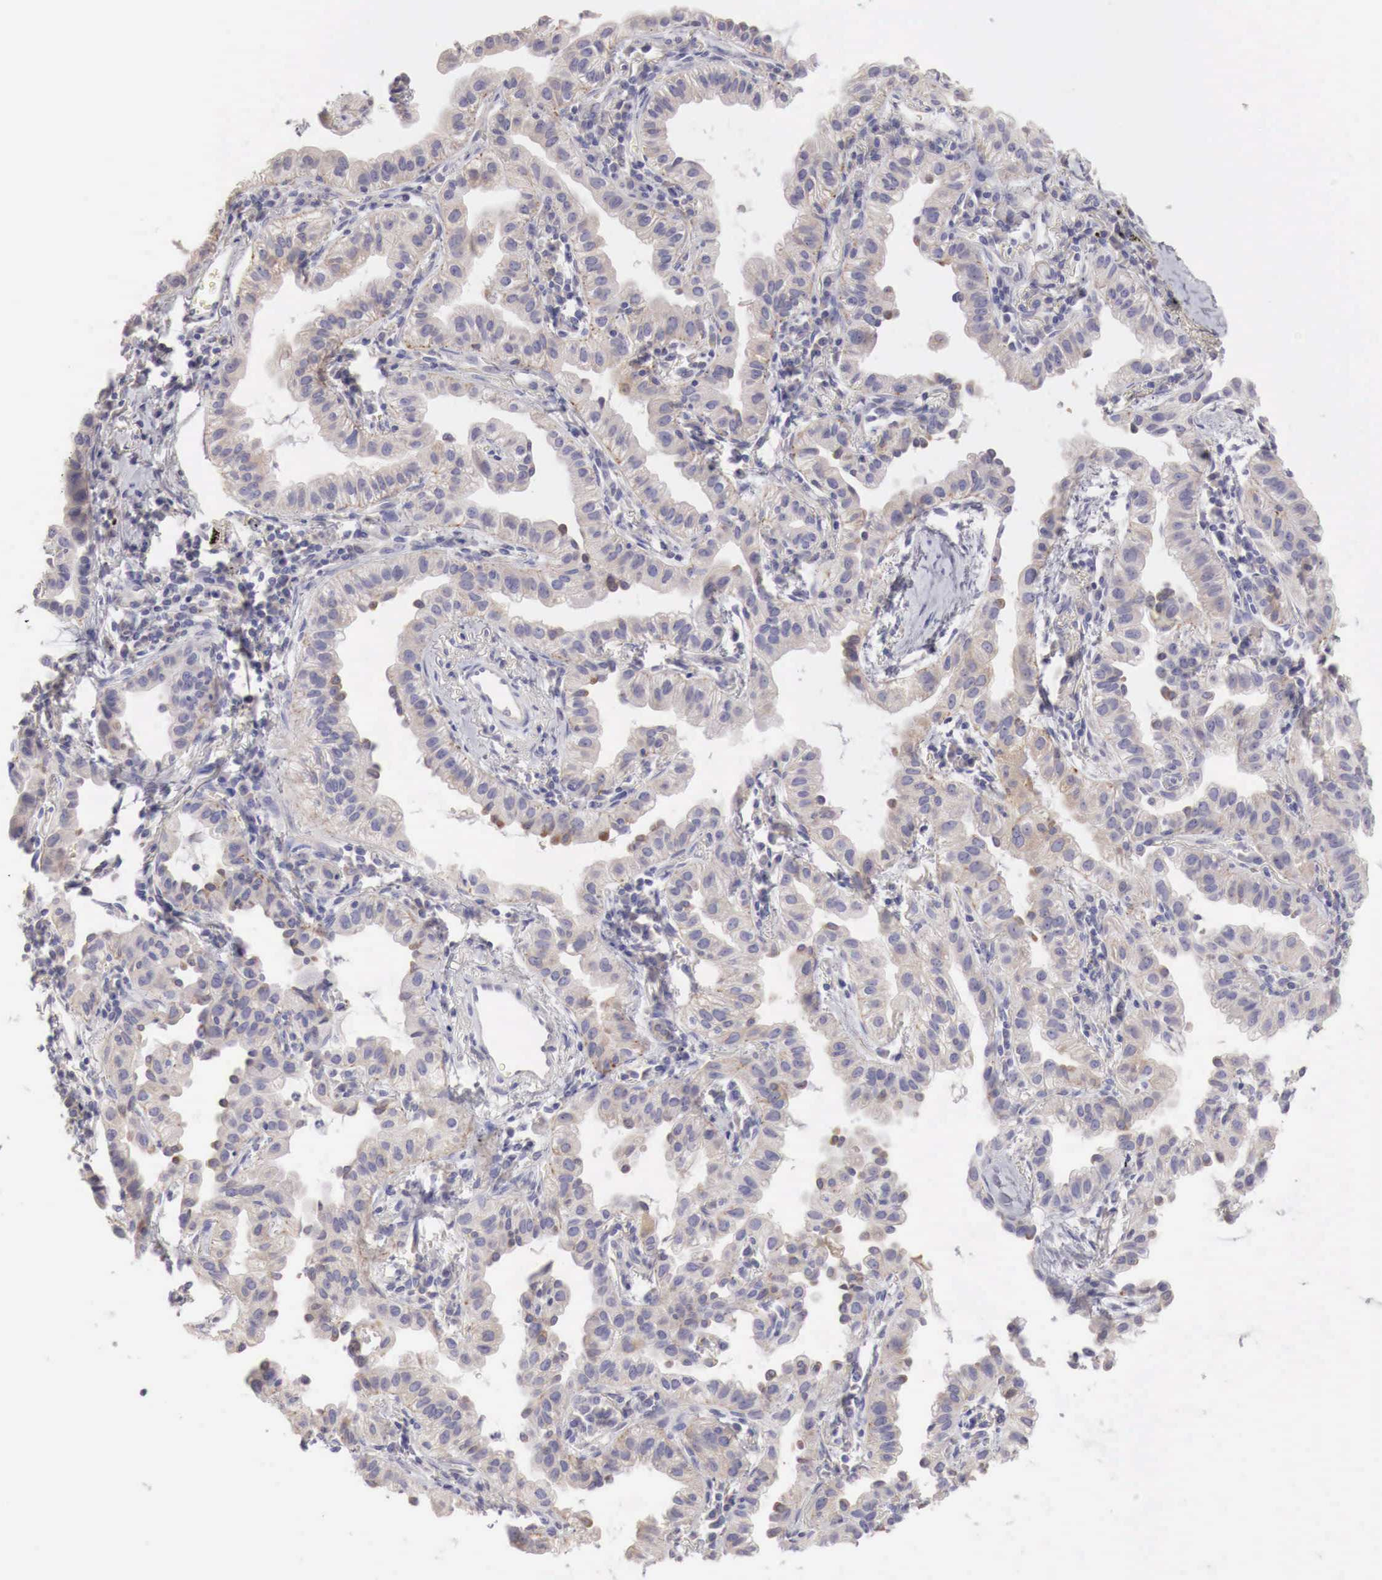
{"staining": {"intensity": "weak", "quantity": "25%-75%", "location": "cytoplasmic/membranous"}, "tissue": "lung cancer", "cell_type": "Tumor cells", "image_type": "cancer", "snomed": [{"axis": "morphology", "description": "Adenocarcinoma, NOS"}, {"axis": "topography", "description": "Lung"}], "caption": "Tumor cells exhibit low levels of weak cytoplasmic/membranous staining in approximately 25%-75% of cells in human adenocarcinoma (lung). (IHC, brightfield microscopy, high magnification).", "gene": "NSDHL", "patient": {"sex": "female", "age": 50}}